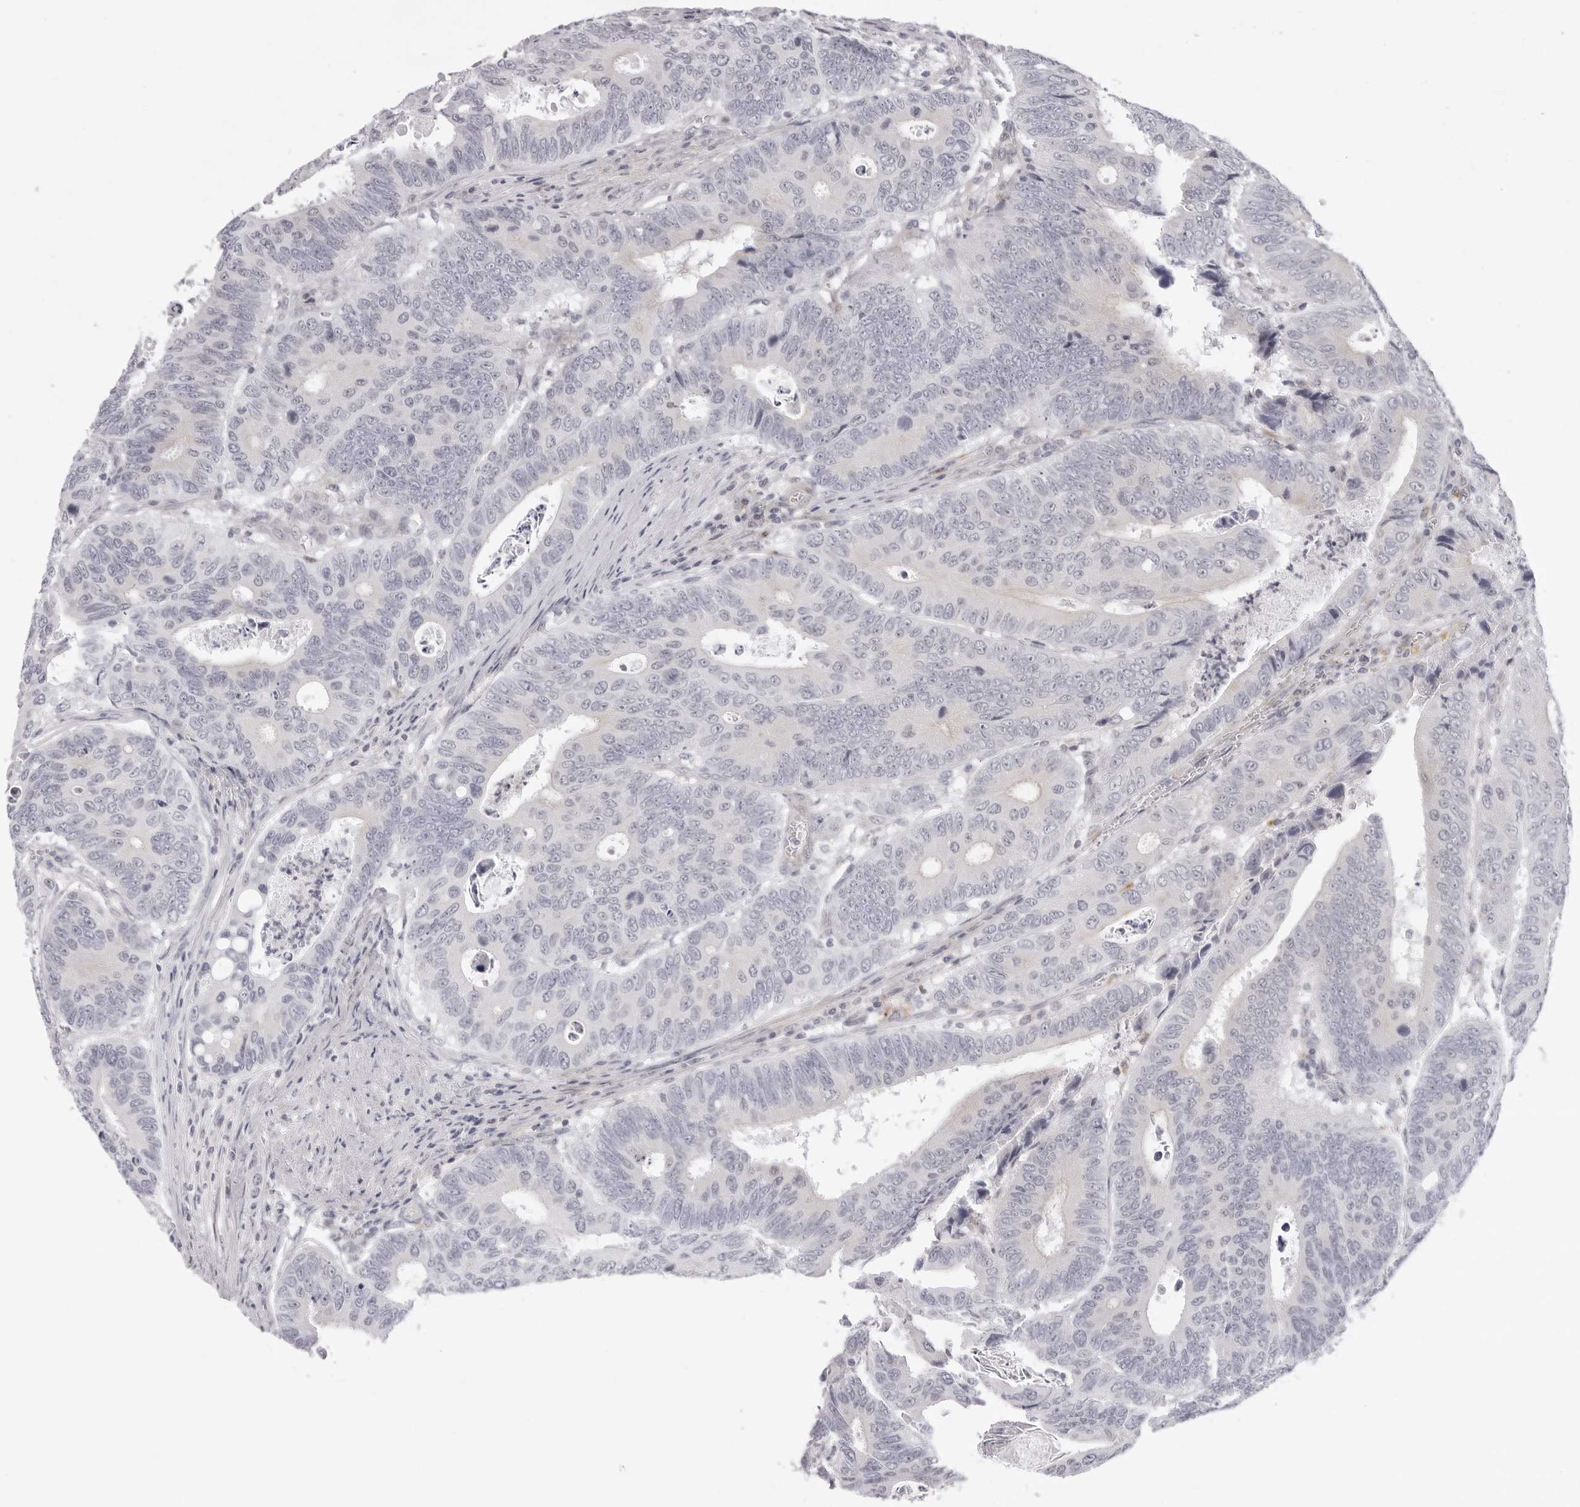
{"staining": {"intensity": "negative", "quantity": "none", "location": "none"}, "tissue": "colorectal cancer", "cell_type": "Tumor cells", "image_type": "cancer", "snomed": [{"axis": "morphology", "description": "Adenocarcinoma, NOS"}, {"axis": "topography", "description": "Colon"}], "caption": "IHC of adenocarcinoma (colorectal) exhibits no staining in tumor cells. (Stains: DAB (3,3'-diaminobenzidine) immunohistochemistry with hematoxylin counter stain, Microscopy: brightfield microscopy at high magnification).", "gene": "SUGCT", "patient": {"sex": "male", "age": 72}}